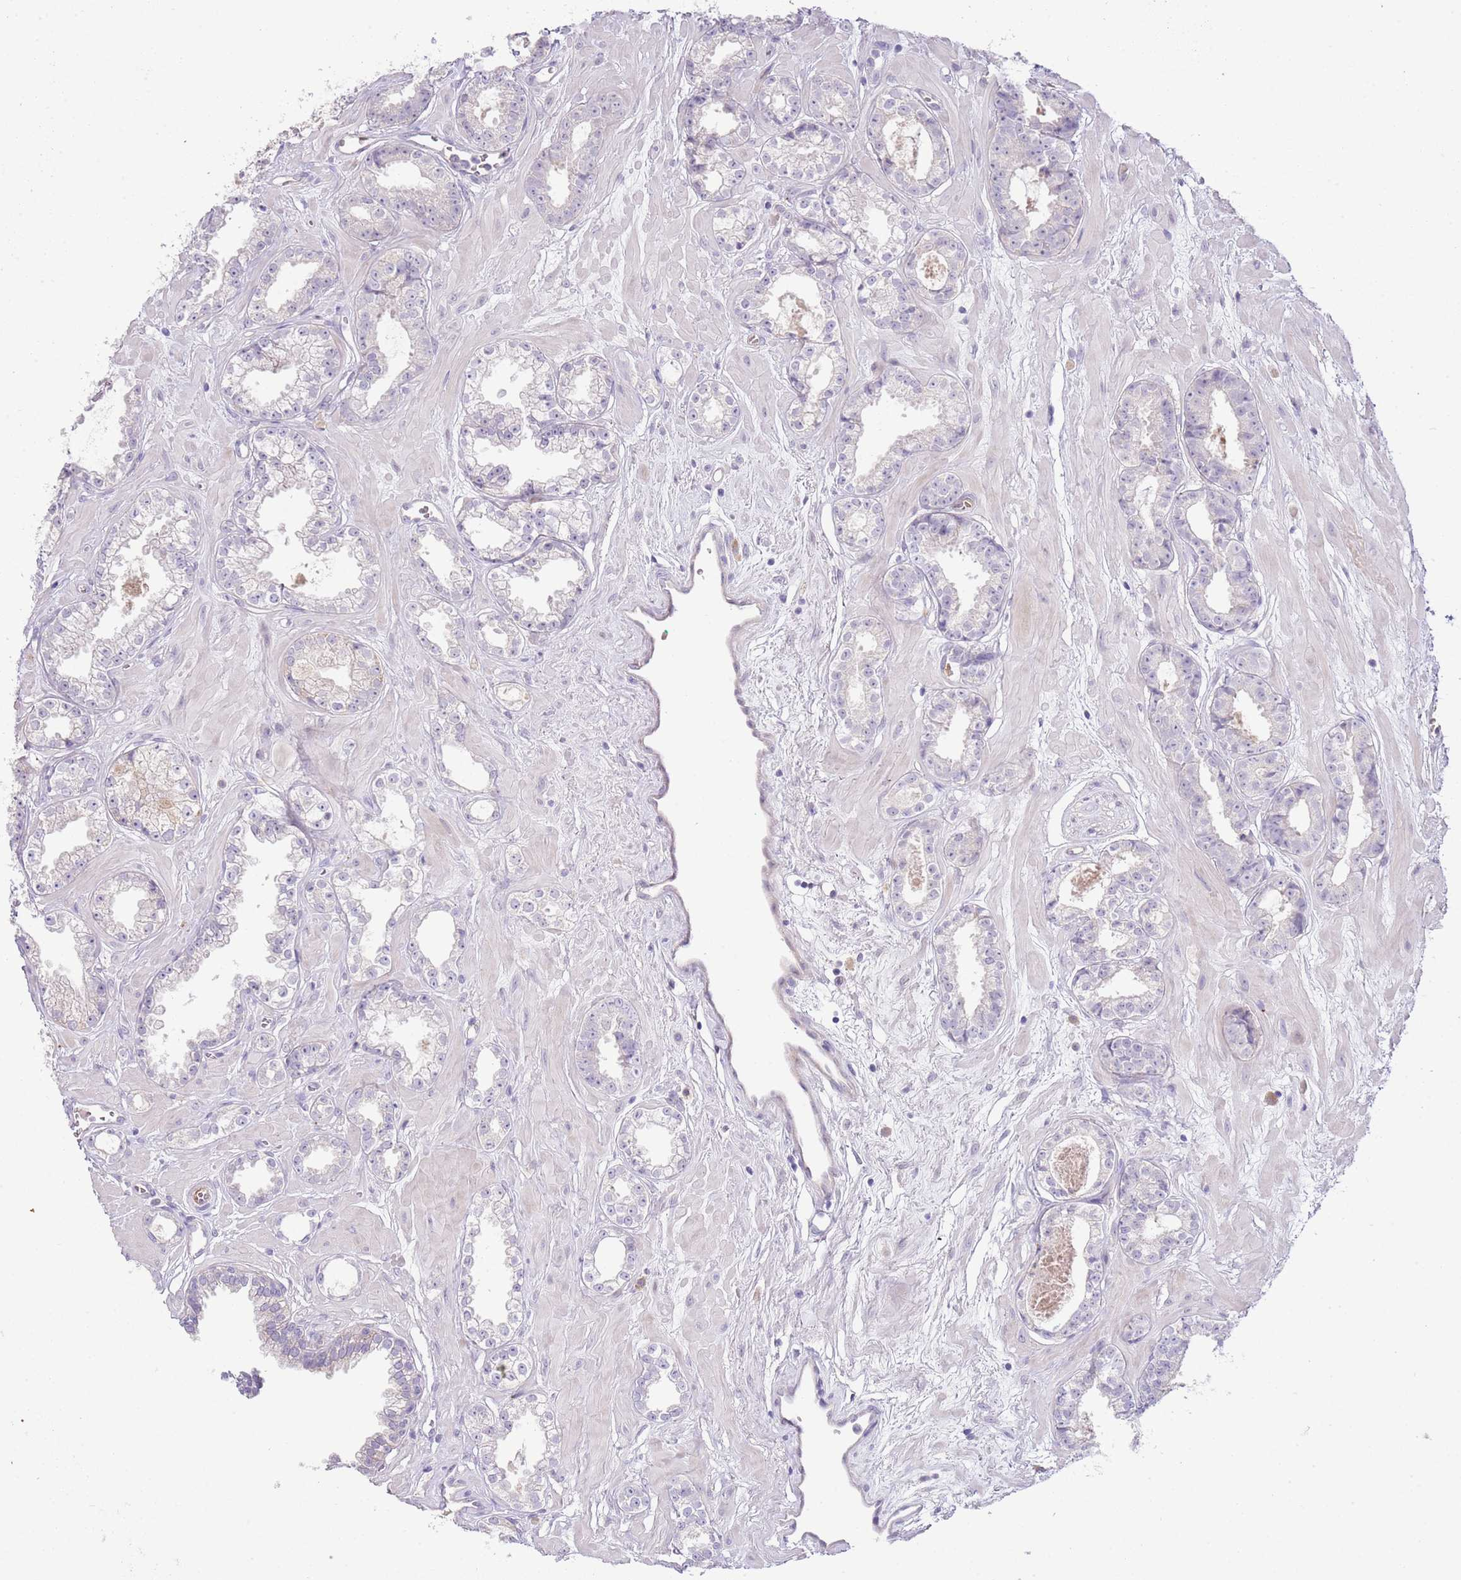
{"staining": {"intensity": "negative", "quantity": "none", "location": "none"}, "tissue": "prostate cancer", "cell_type": "Tumor cells", "image_type": "cancer", "snomed": [{"axis": "morphology", "description": "Adenocarcinoma, Low grade"}, {"axis": "topography", "description": "Prostate"}], "caption": "The micrograph demonstrates no significant expression in tumor cells of prostate cancer. (DAB immunohistochemistry visualized using brightfield microscopy, high magnification).", "gene": "ABHD17A", "patient": {"sex": "male", "age": 60}}